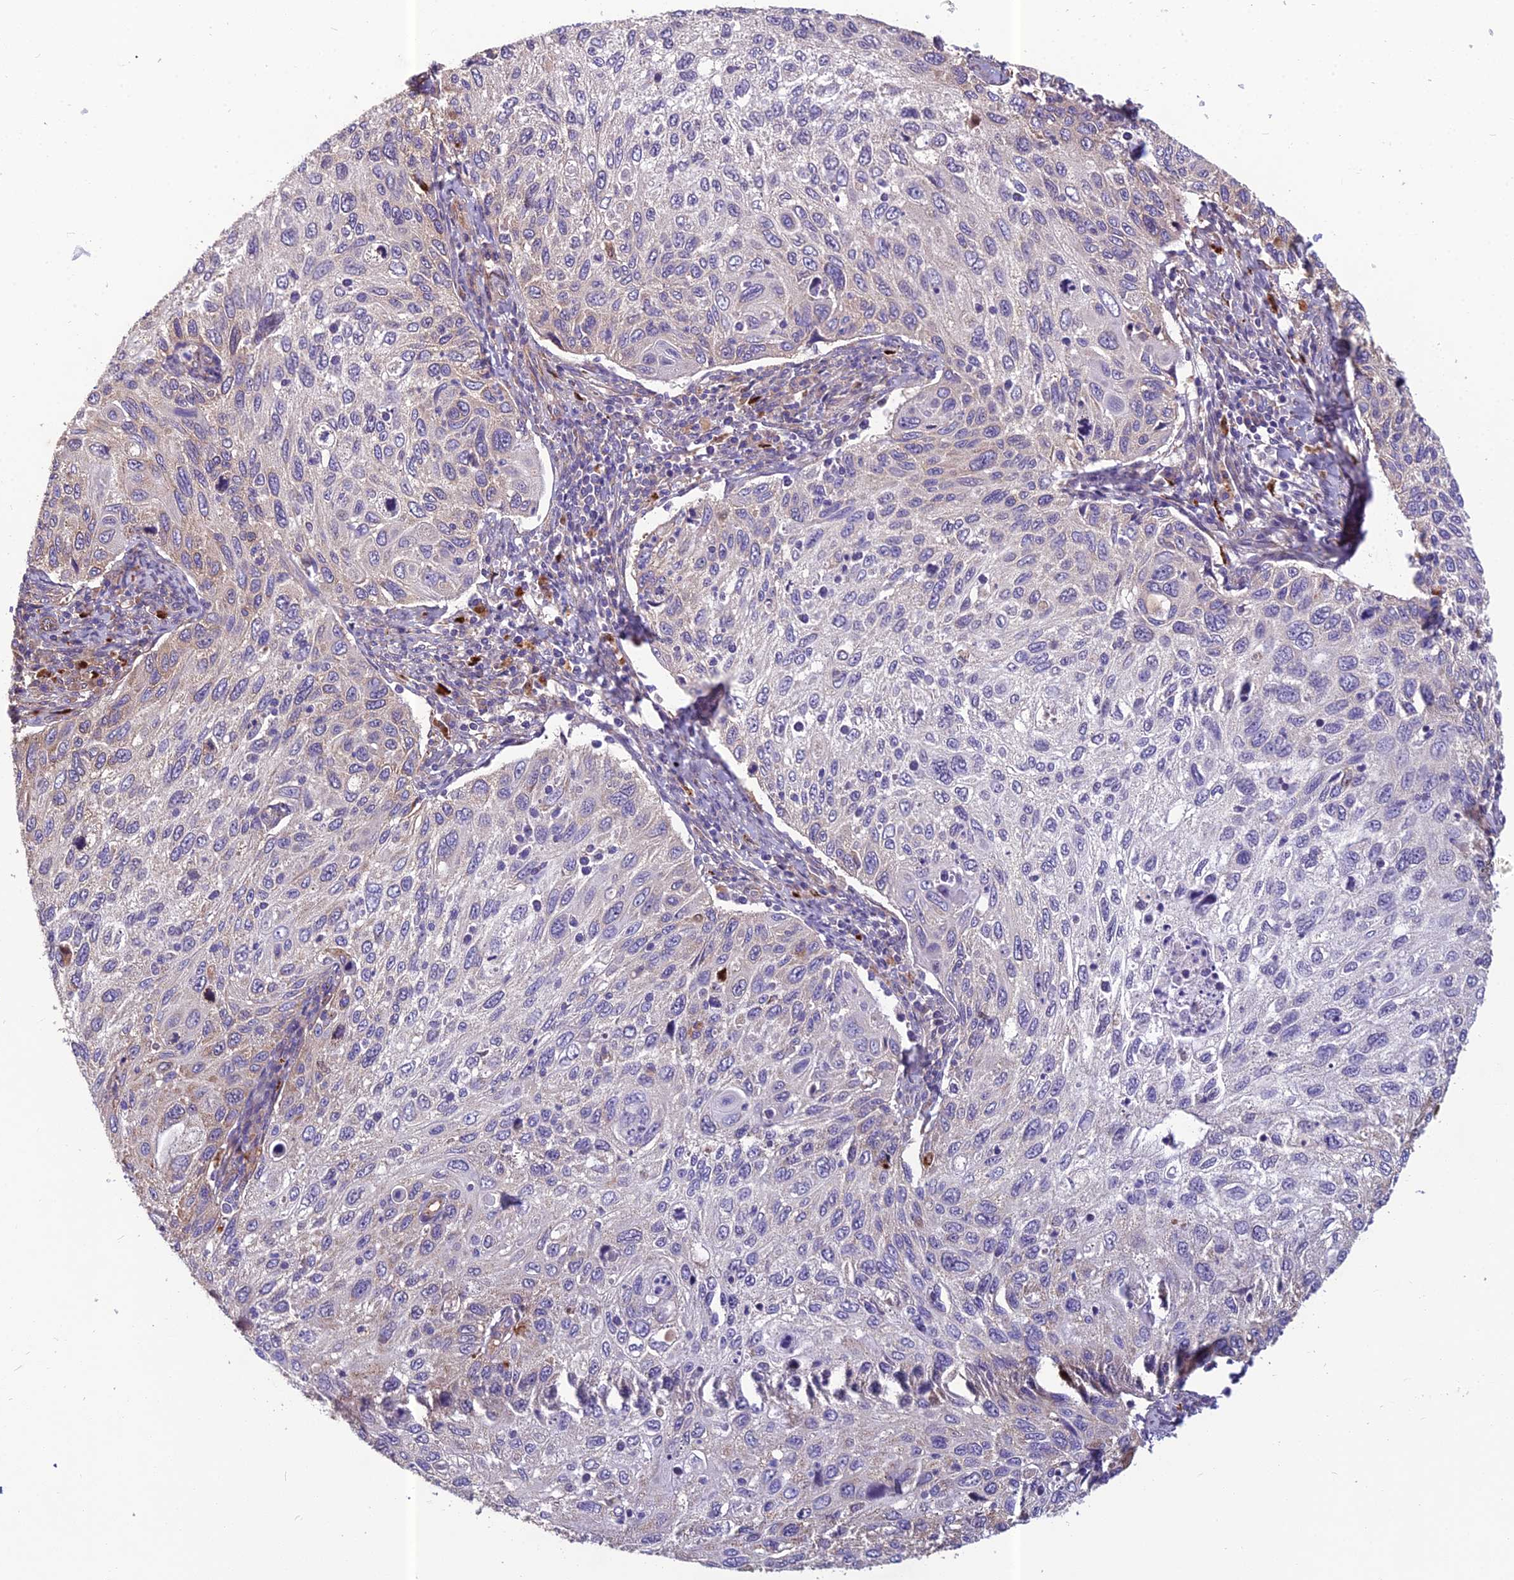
{"staining": {"intensity": "moderate", "quantity": "<25%", "location": "cytoplasmic/membranous"}, "tissue": "cervical cancer", "cell_type": "Tumor cells", "image_type": "cancer", "snomed": [{"axis": "morphology", "description": "Squamous cell carcinoma, NOS"}, {"axis": "topography", "description": "Cervix"}], "caption": "Human cervical squamous cell carcinoma stained for a protein (brown) displays moderate cytoplasmic/membranous positive positivity in about <25% of tumor cells.", "gene": "SPDL1", "patient": {"sex": "female", "age": 70}}